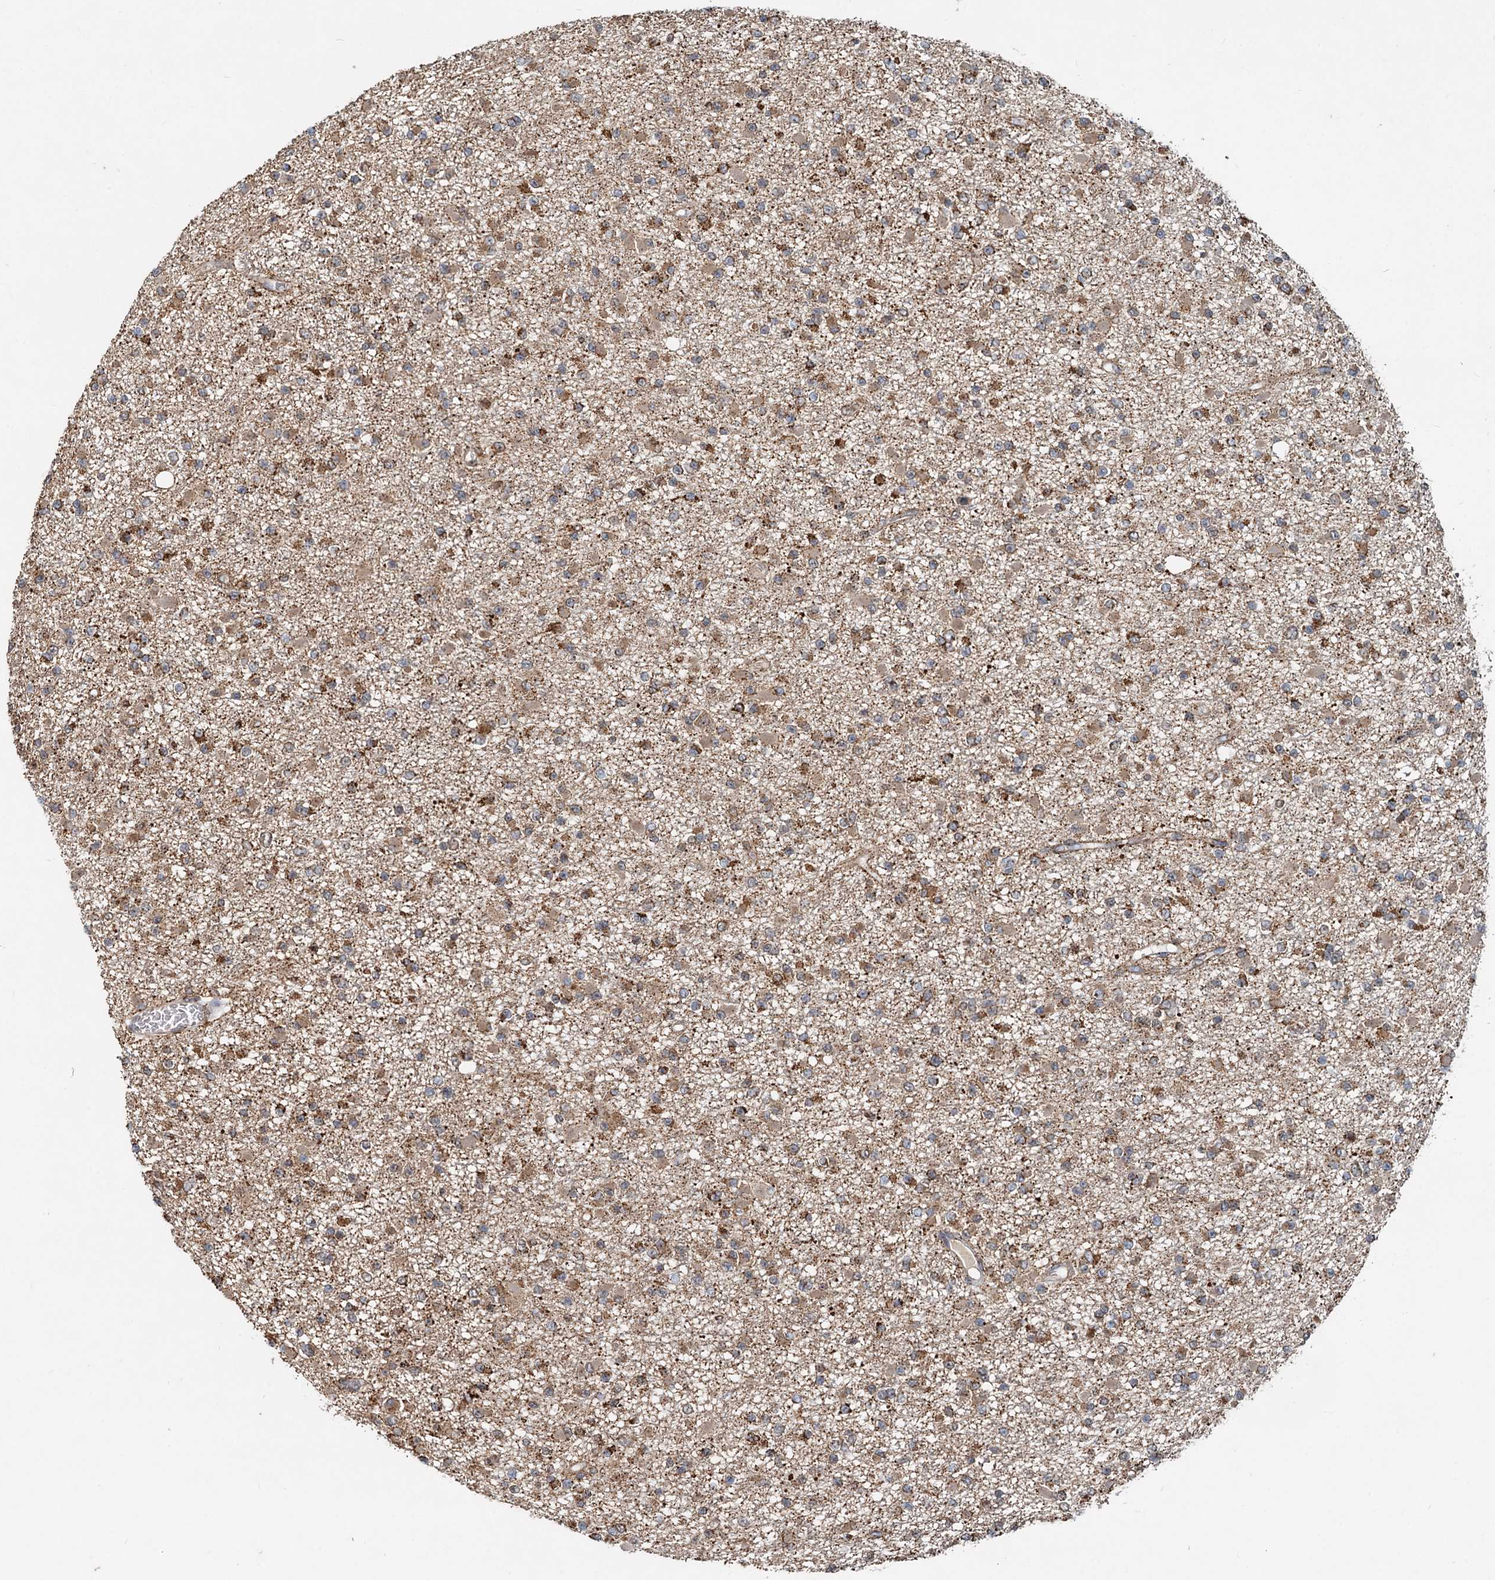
{"staining": {"intensity": "moderate", "quantity": "25%-75%", "location": "cytoplasmic/membranous"}, "tissue": "glioma", "cell_type": "Tumor cells", "image_type": "cancer", "snomed": [{"axis": "morphology", "description": "Glioma, malignant, Low grade"}, {"axis": "topography", "description": "Brain"}], "caption": "Brown immunohistochemical staining in human low-grade glioma (malignant) exhibits moderate cytoplasmic/membranous expression in about 25%-75% of tumor cells. (DAB = brown stain, brightfield microscopy at high magnification).", "gene": "CEP68", "patient": {"sex": "female", "age": 22}}